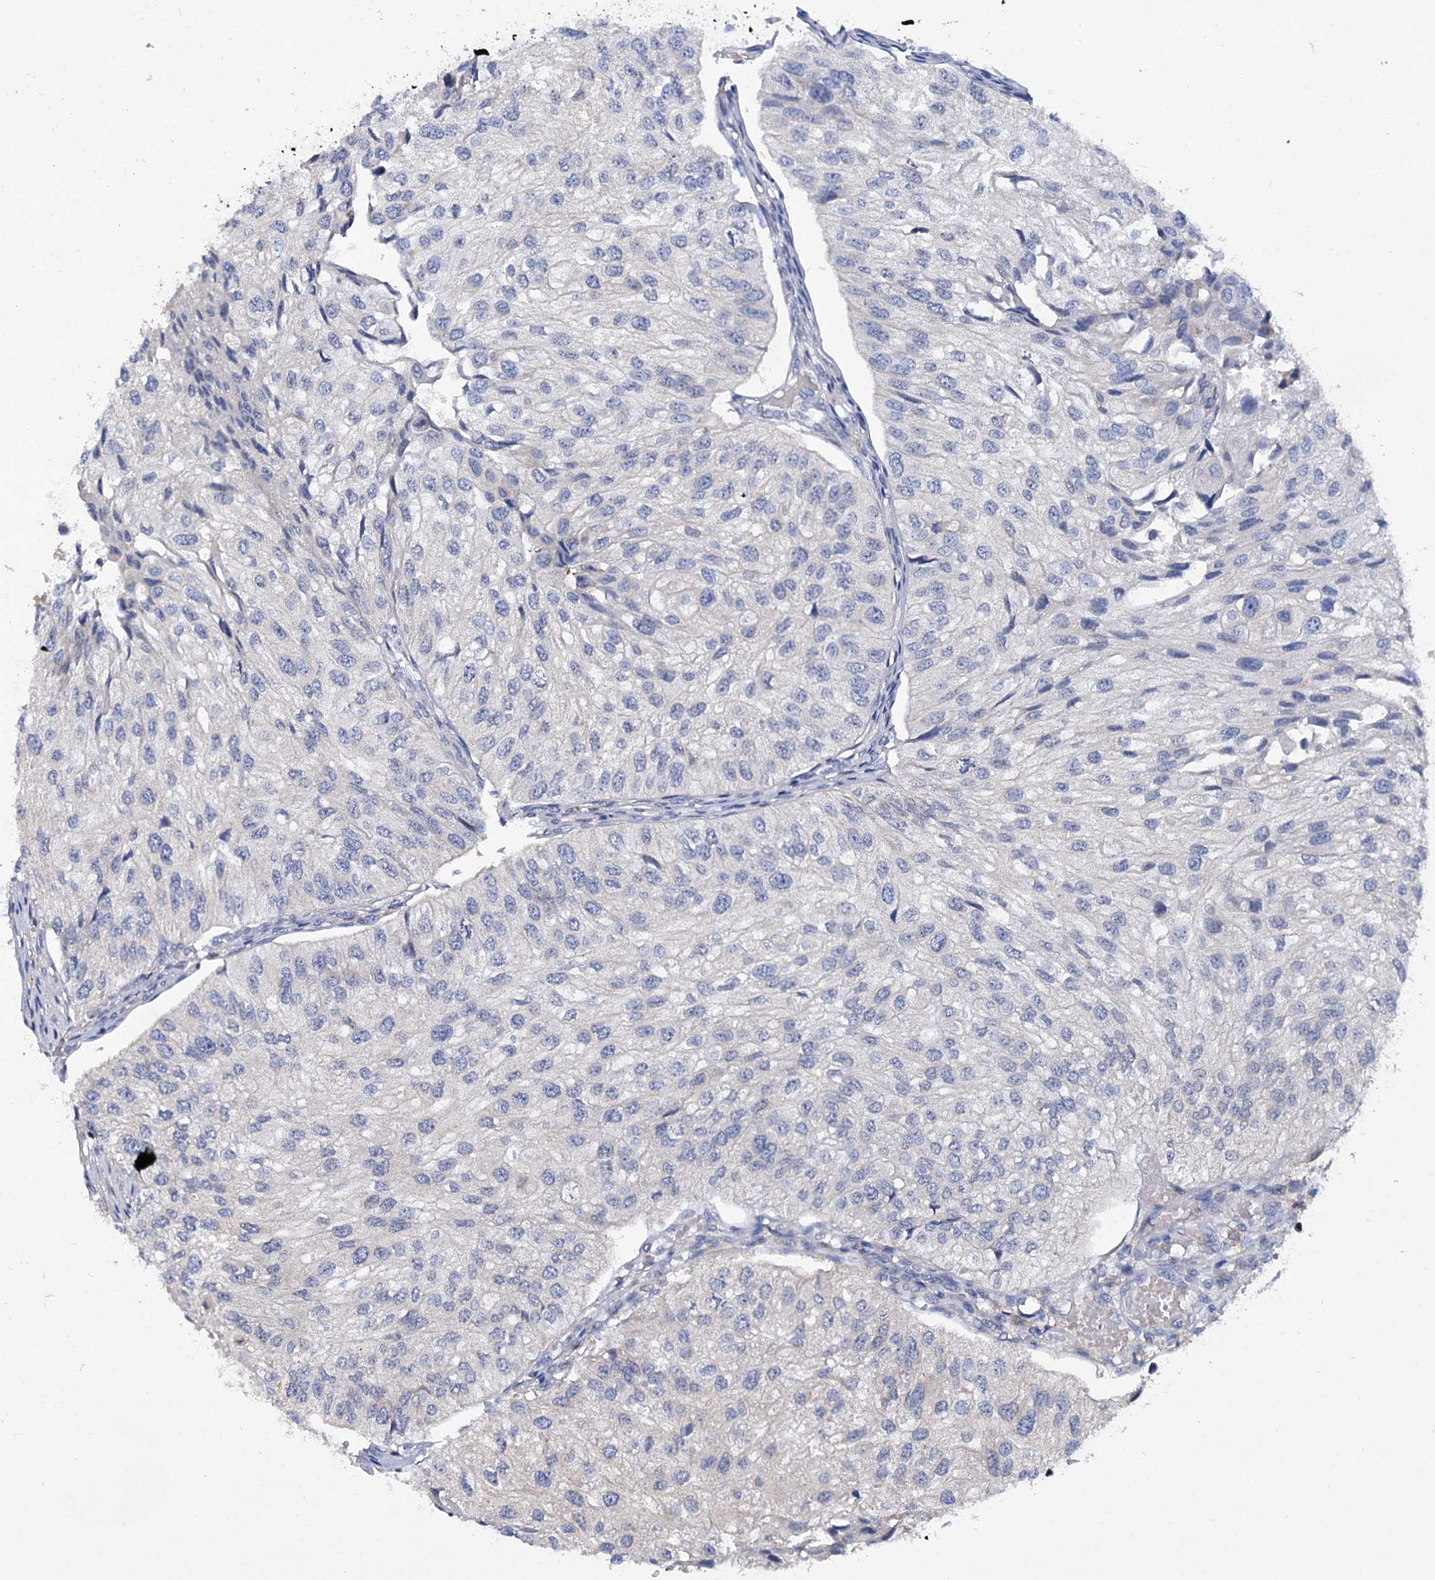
{"staining": {"intensity": "negative", "quantity": "none", "location": "none"}, "tissue": "urothelial cancer", "cell_type": "Tumor cells", "image_type": "cancer", "snomed": [{"axis": "morphology", "description": "Urothelial carcinoma, Low grade"}, {"axis": "topography", "description": "Urinary bladder"}], "caption": "DAB (3,3'-diaminobenzidine) immunohistochemical staining of human urothelial cancer exhibits no significant expression in tumor cells. (DAB immunohistochemistry (IHC), high magnification).", "gene": "MID1IP1", "patient": {"sex": "female", "age": 89}}